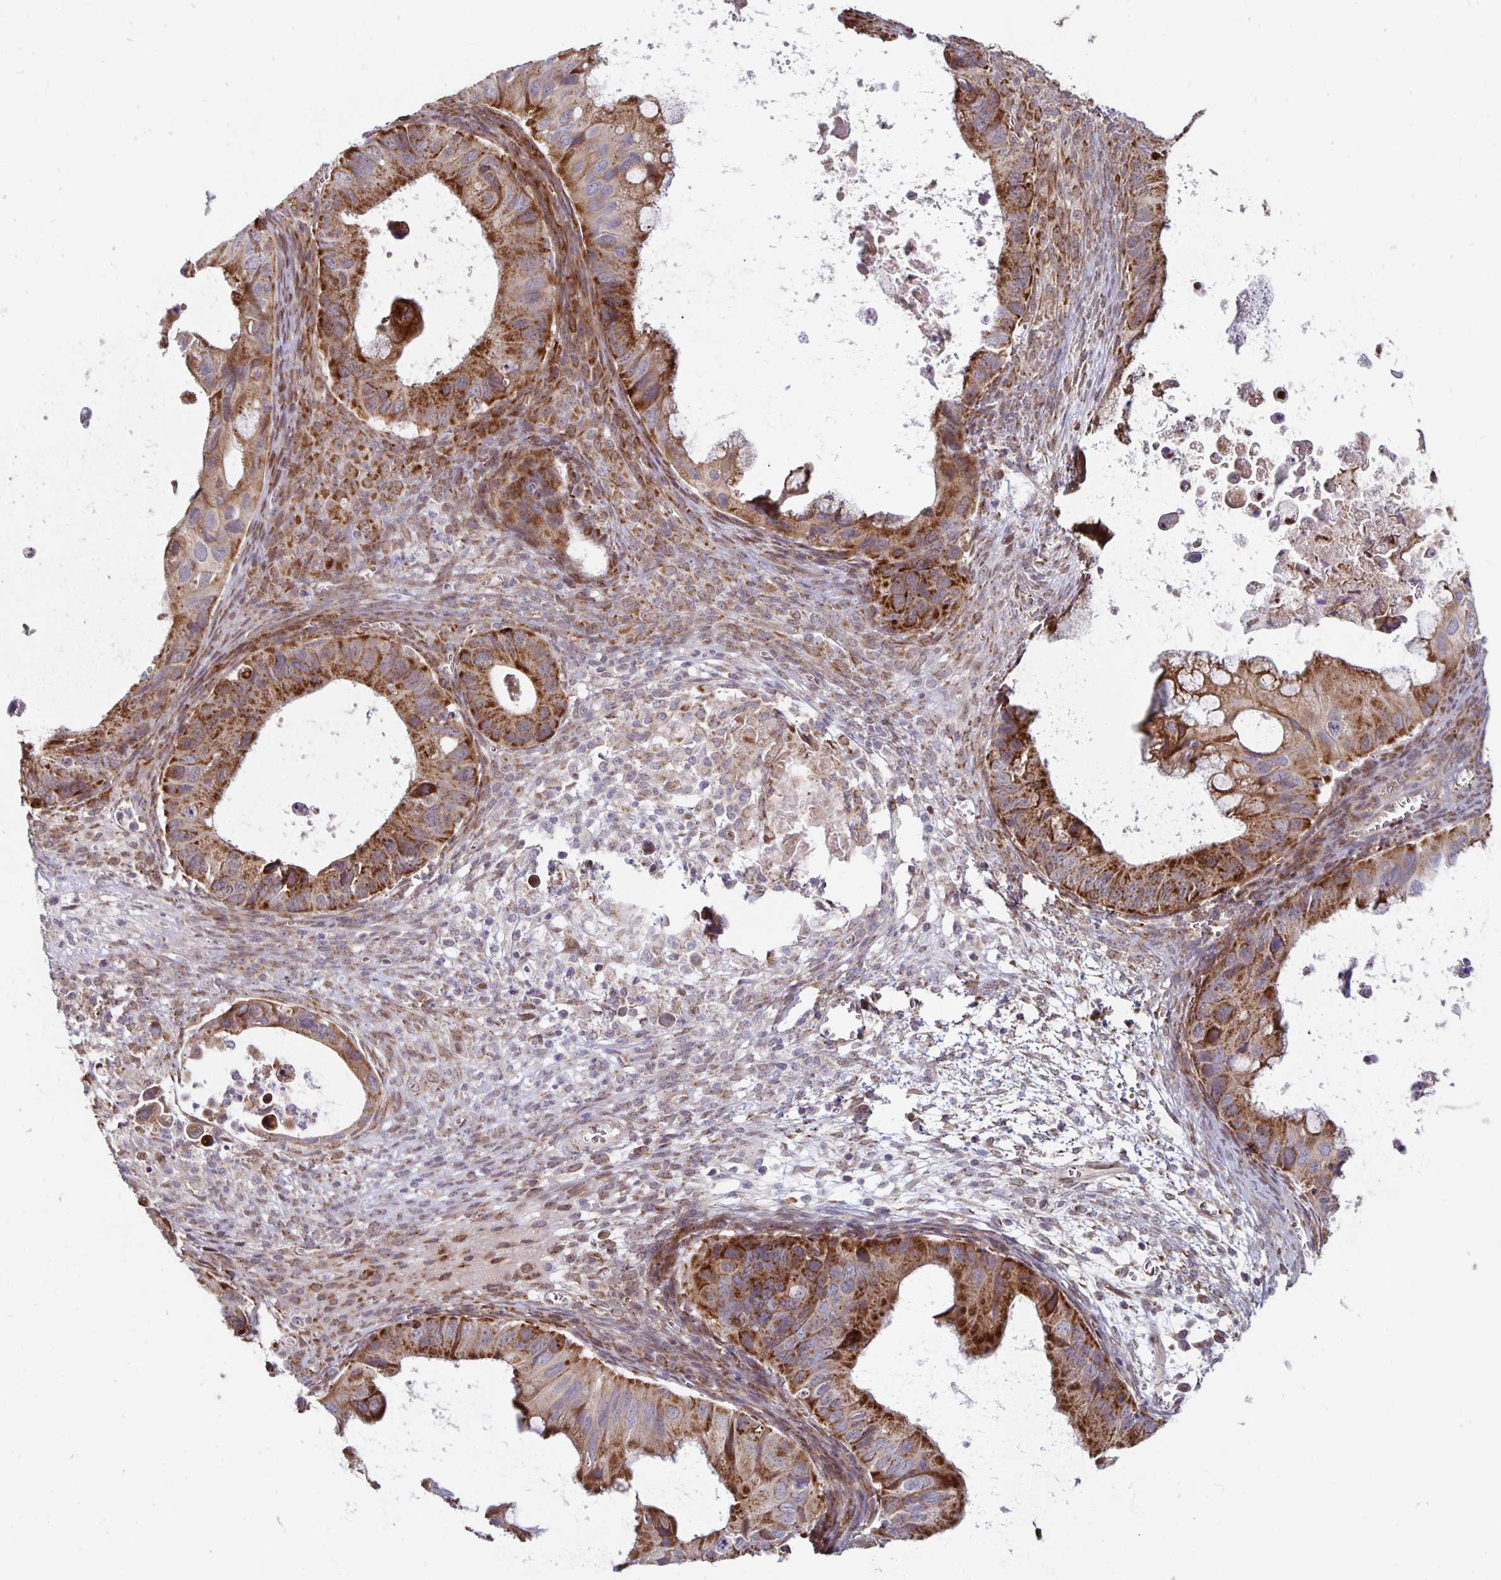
{"staining": {"intensity": "strong", "quantity": ">75%", "location": "cytoplasmic/membranous"}, "tissue": "ovarian cancer", "cell_type": "Tumor cells", "image_type": "cancer", "snomed": [{"axis": "morphology", "description": "Cystadenocarcinoma, mucinous, NOS"}, {"axis": "topography", "description": "Ovary"}], "caption": "About >75% of tumor cells in mucinous cystadenocarcinoma (ovarian) display strong cytoplasmic/membranous protein staining as visualized by brown immunohistochemical staining.", "gene": "MRPL28", "patient": {"sex": "female", "age": 64}}